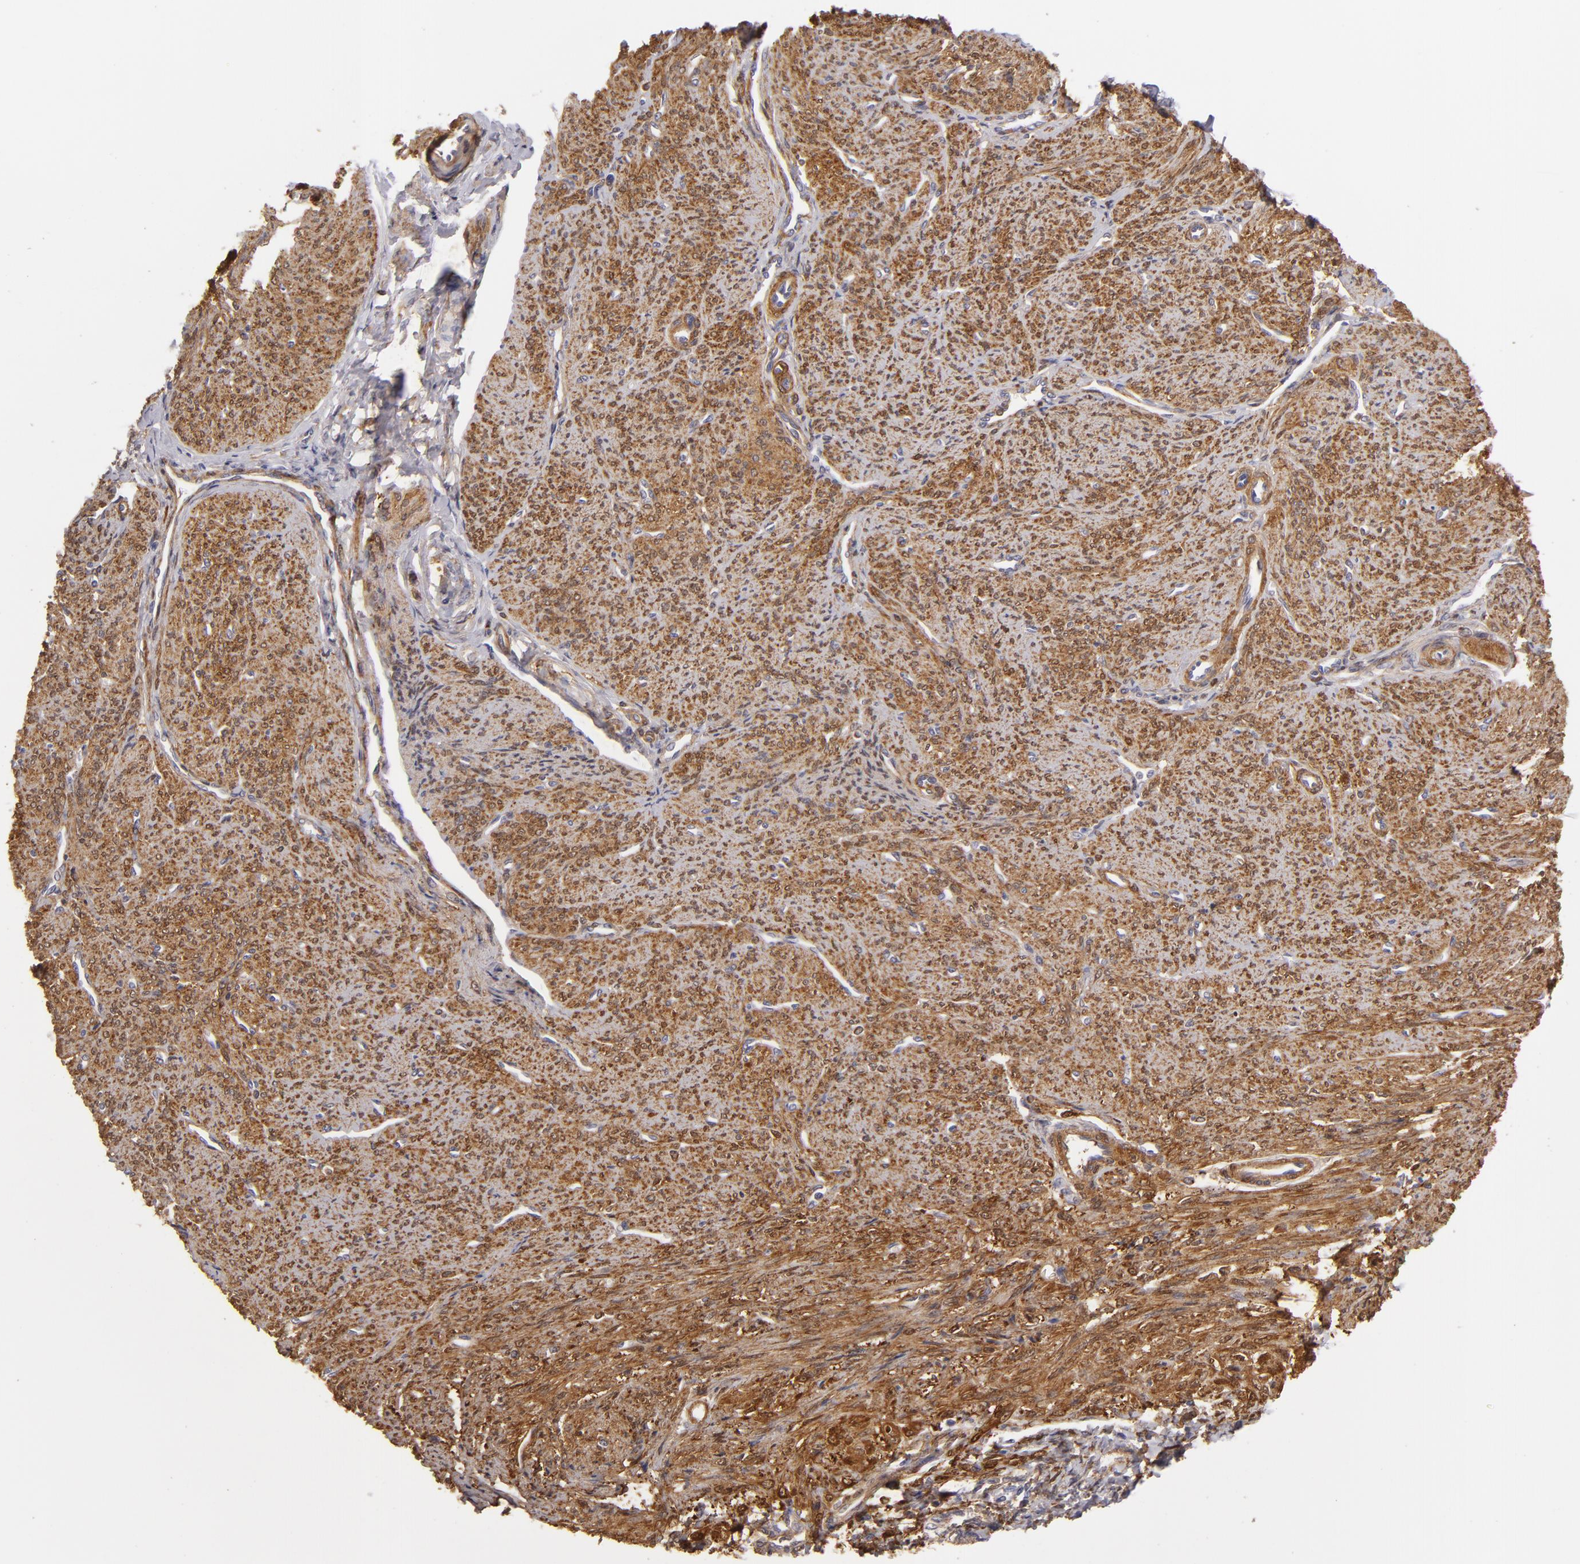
{"staining": {"intensity": "strong", "quantity": ">75%", "location": "cytoplasmic/membranous"}, "tissue": "smooth muscle", "cell_type": "Smooth muscle cells", "image_type": "normal", "snomed": [{"axis": "morphology", "description": "Normal tissue, NOS"}, {"axis": "topography", "description": "Cervix"}, {"axis": "topography", "description": "Endometrium"}], "caption": "High-power microscopy captured an IHC image of unremarkable smooth muscle, revealing strong cytoplasmic/membranous staining in about >75% of smooth muscle cells.", "gene": "VCL", "patient": {"sex": "female", "age": 65}}